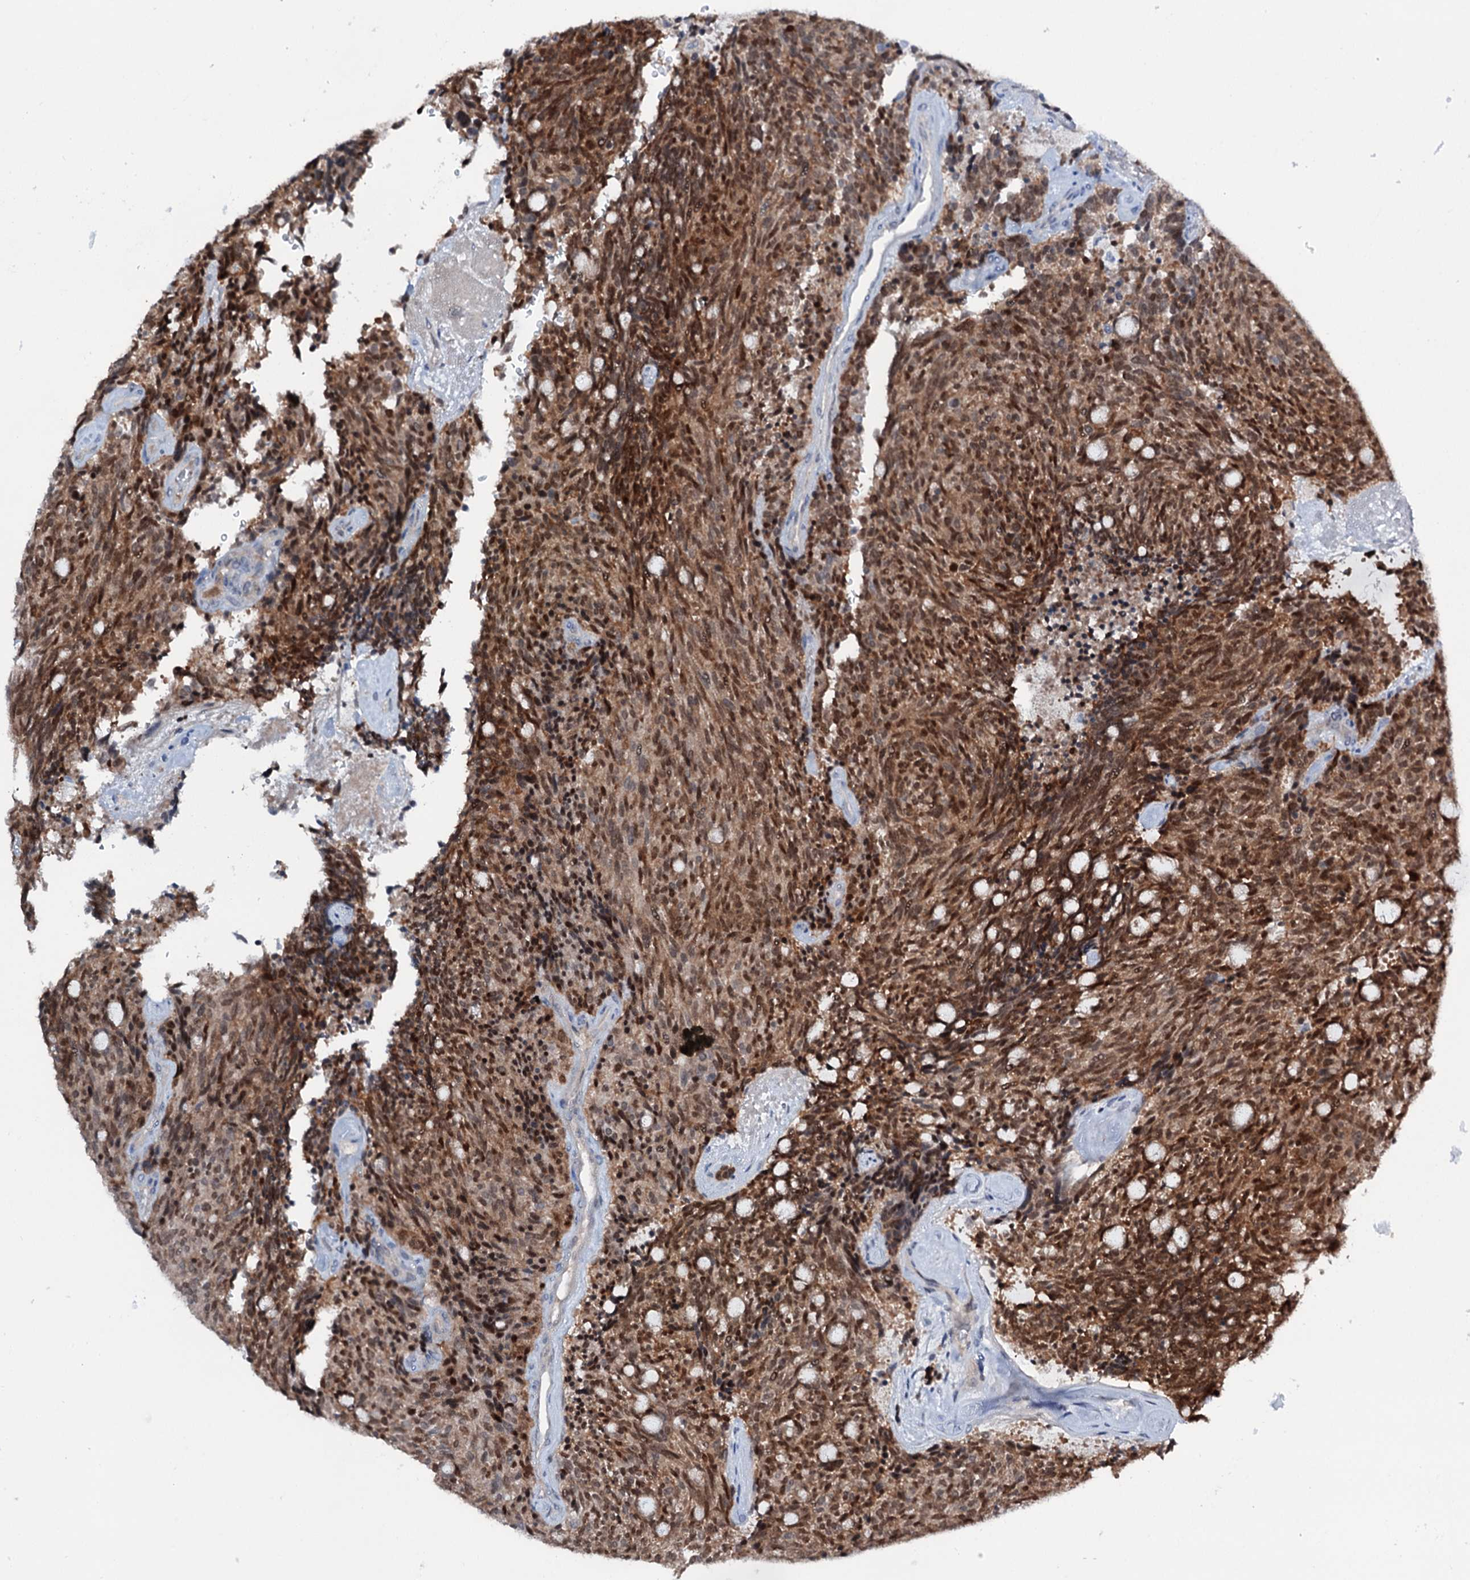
{"staining": {"intensity": "moderate", "quantity": ">75%", "location": "cytoplasmic/membranous,nuclear"}, "tissue": "carcinoid", "cell_type": "Tumor cells", "image_type": "cancer", "snomed": [{"axis": "morphology", "description": "Carcinoid, malignant, NOS"}, {"axis": "topography", "description": "Pancreas"}], "caption": "Human carcinoid stained with a brown dye displays moderate cytoplasmic/membranous and nuclear positive positivity in about >75% of tumor cells.", "gene": "DCUN1D4", "patient": {"sex": "female", "age": 54}}